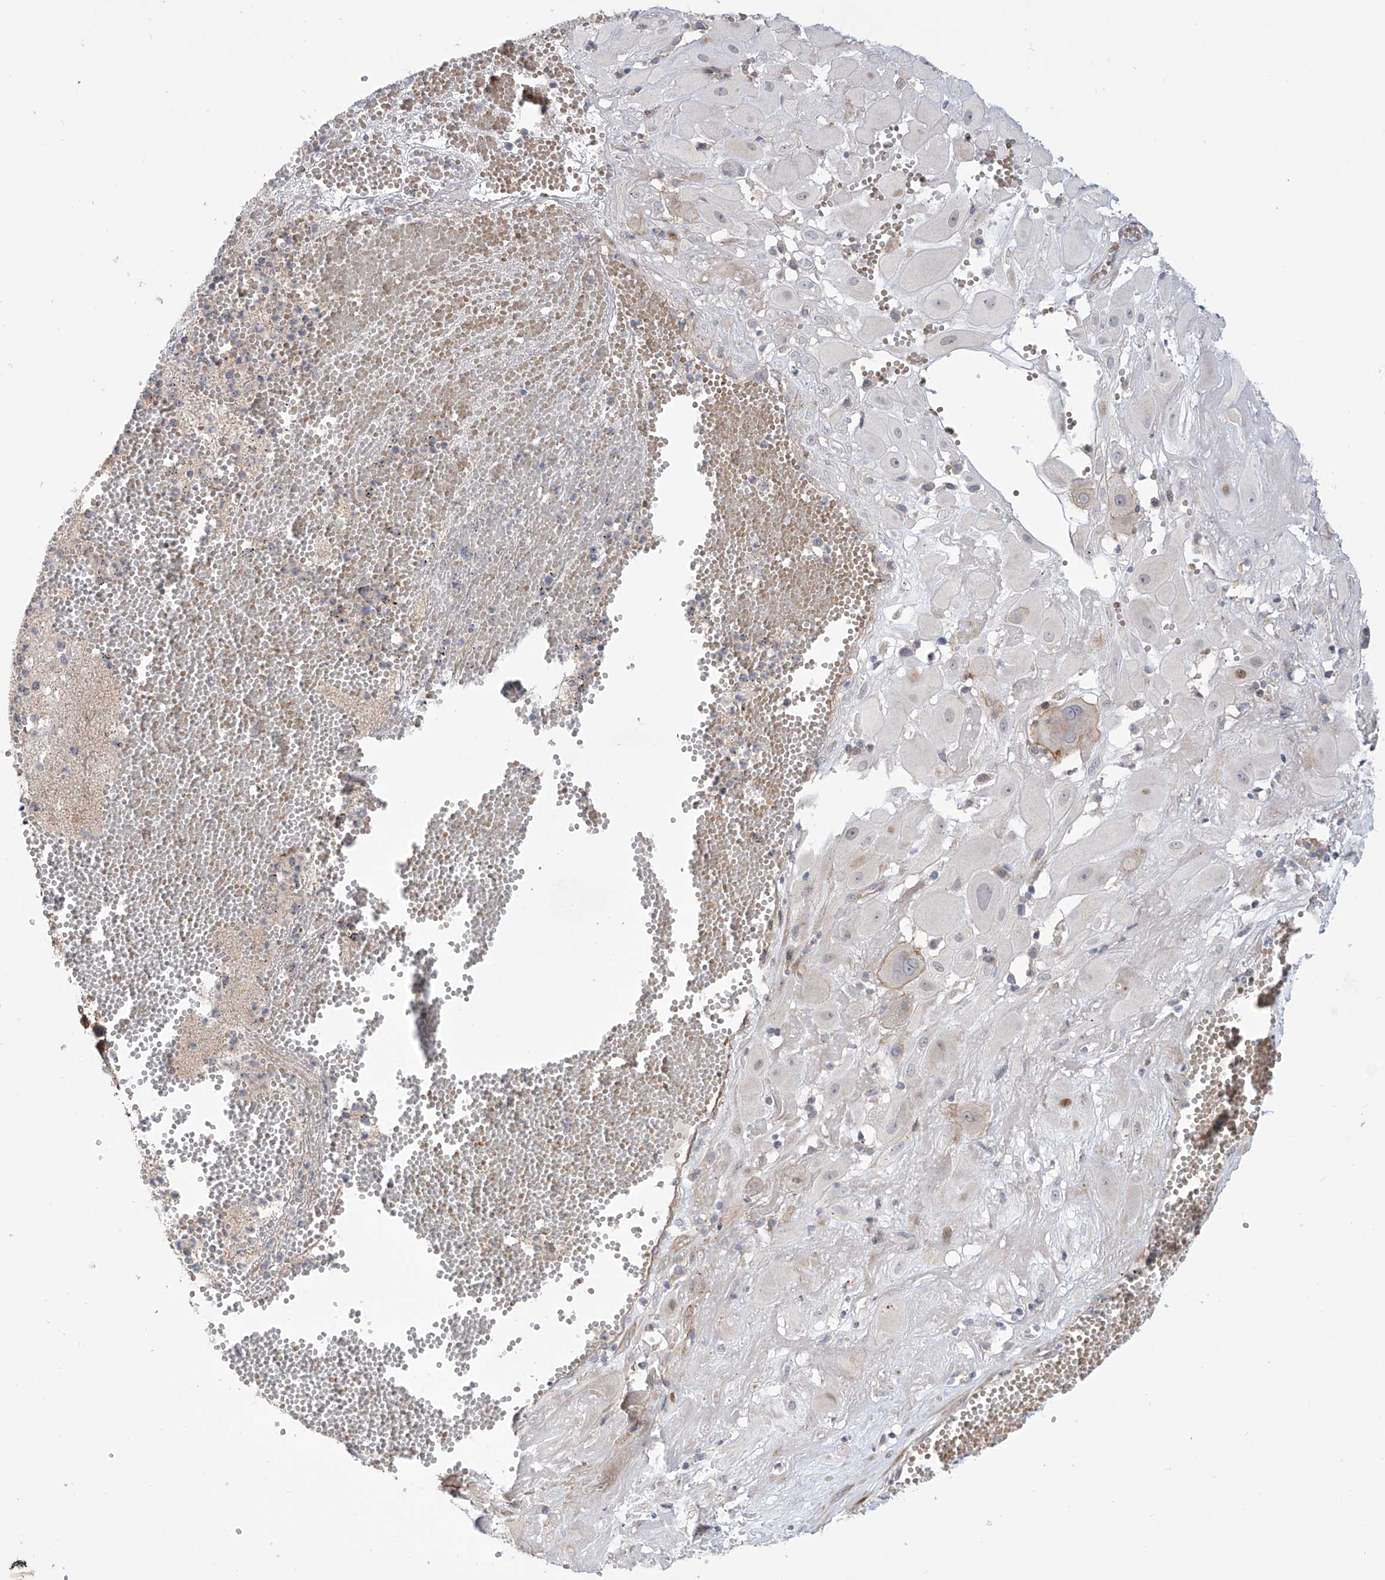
{"staining": {"intensity": "moderate", "quantity": "<25%", "location": "cytoplasmic/membranous"}, "tissue": "cervical cancer", "cell_type": "Tumor cells", "image_type": "cancer", "snomed": [{"axis": "morphology", "description": "Squamous cell carcinoma, NOS"}, {"axis": "topography", "description": "Cervix"}], "caption": "Protein staining shows moderate cytoplasmic/membranous staining in about <25% of tumor cells in cervical squamous cell carcinoma.", "gene": "LRRC1", "patient": {"sex": "female", "age": 34}}